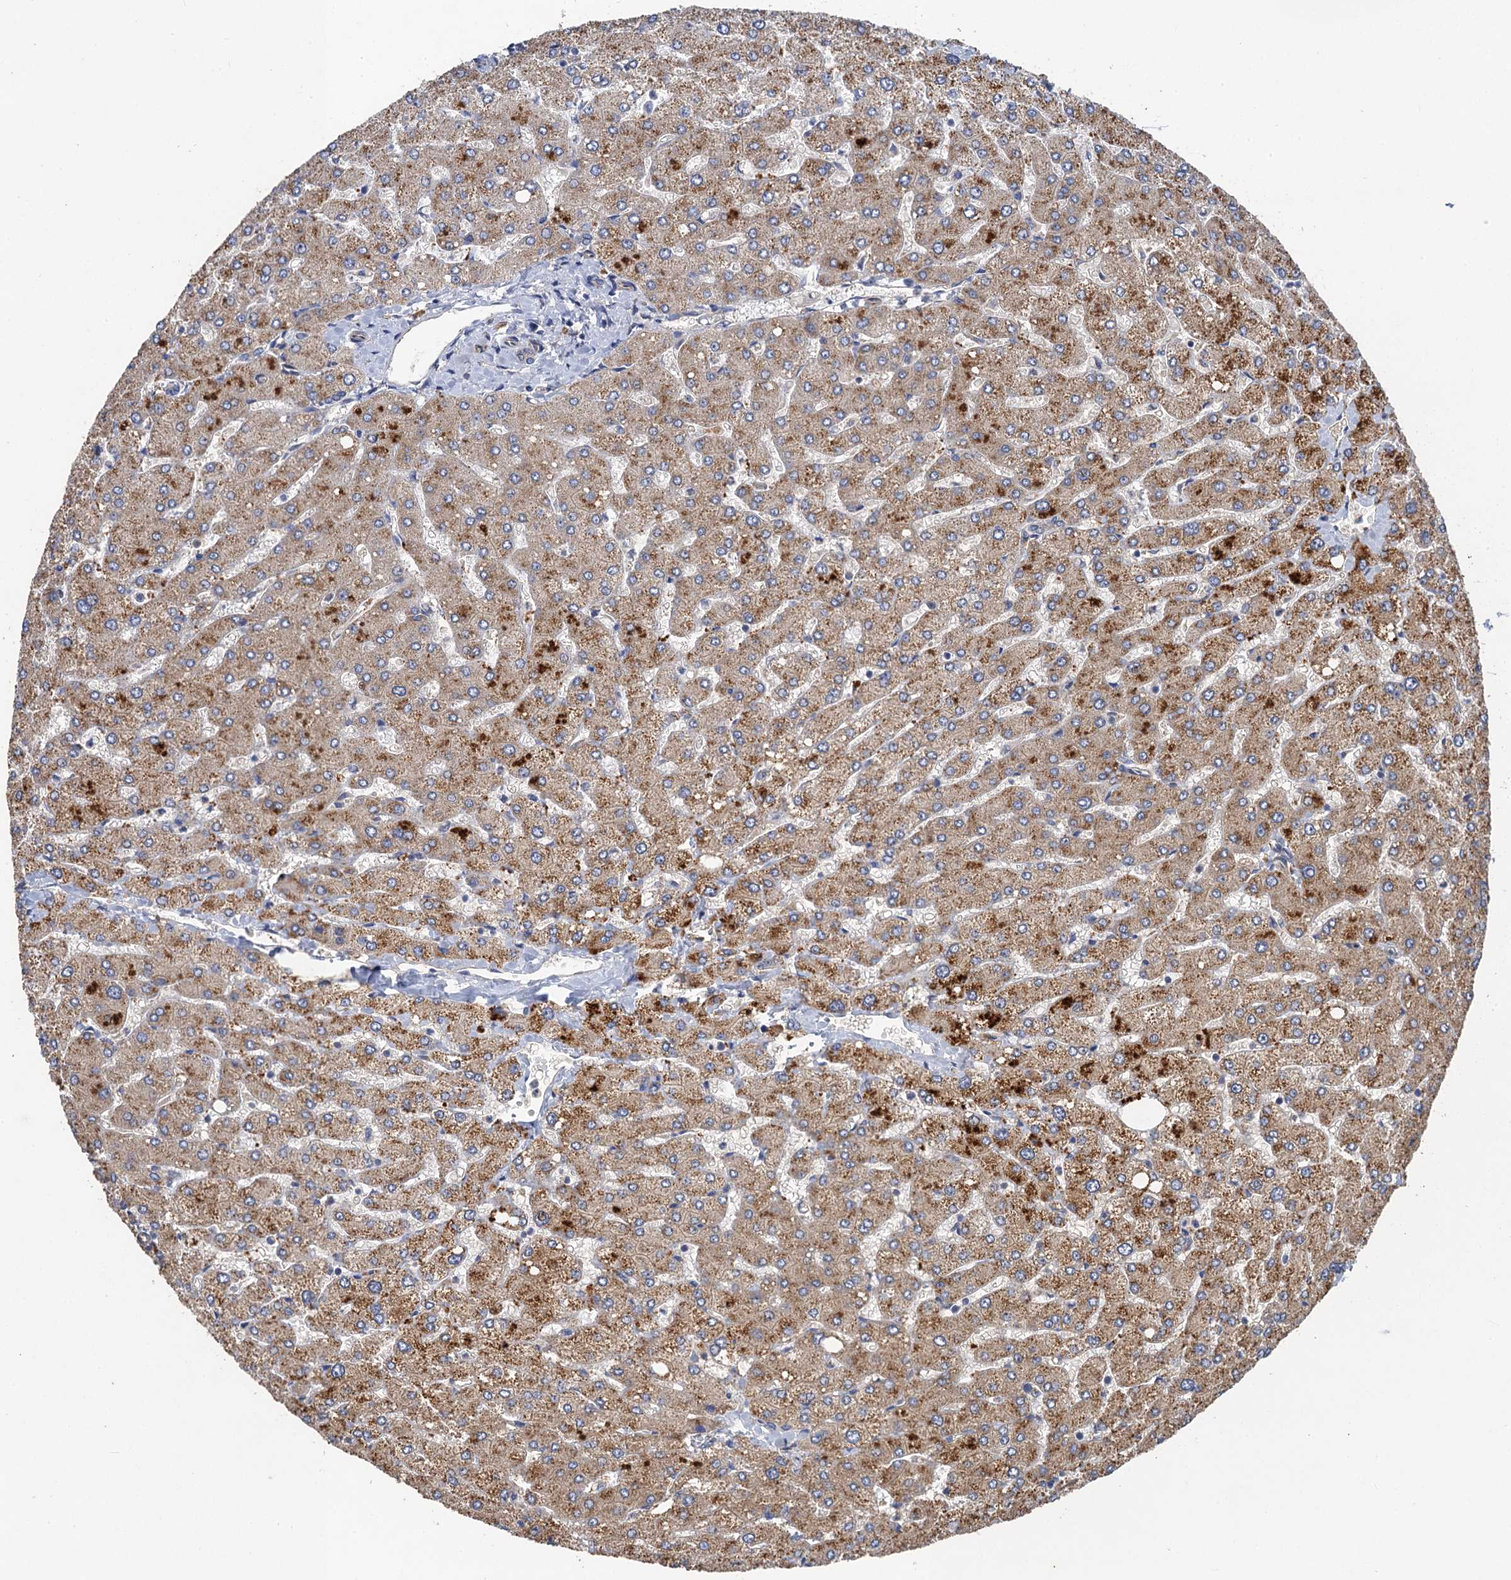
{"staining": {"intensity": "negative", "quantity": "none", "location": "none"}, "tissue": "liver", "cell_type": "Cholangiocytes", "image_type": "normal", "snomed": [{"axis": "morphology", "description": "Normal tissue, NOS"}, {"axis": "topography", "description": "Liver"}], "caption": "Micrograph shows no significant protein positivity in cholangiocytes of unremarkable liver.", "gene": "PJA2", "patient": {"sex": "male", "age": 55}}